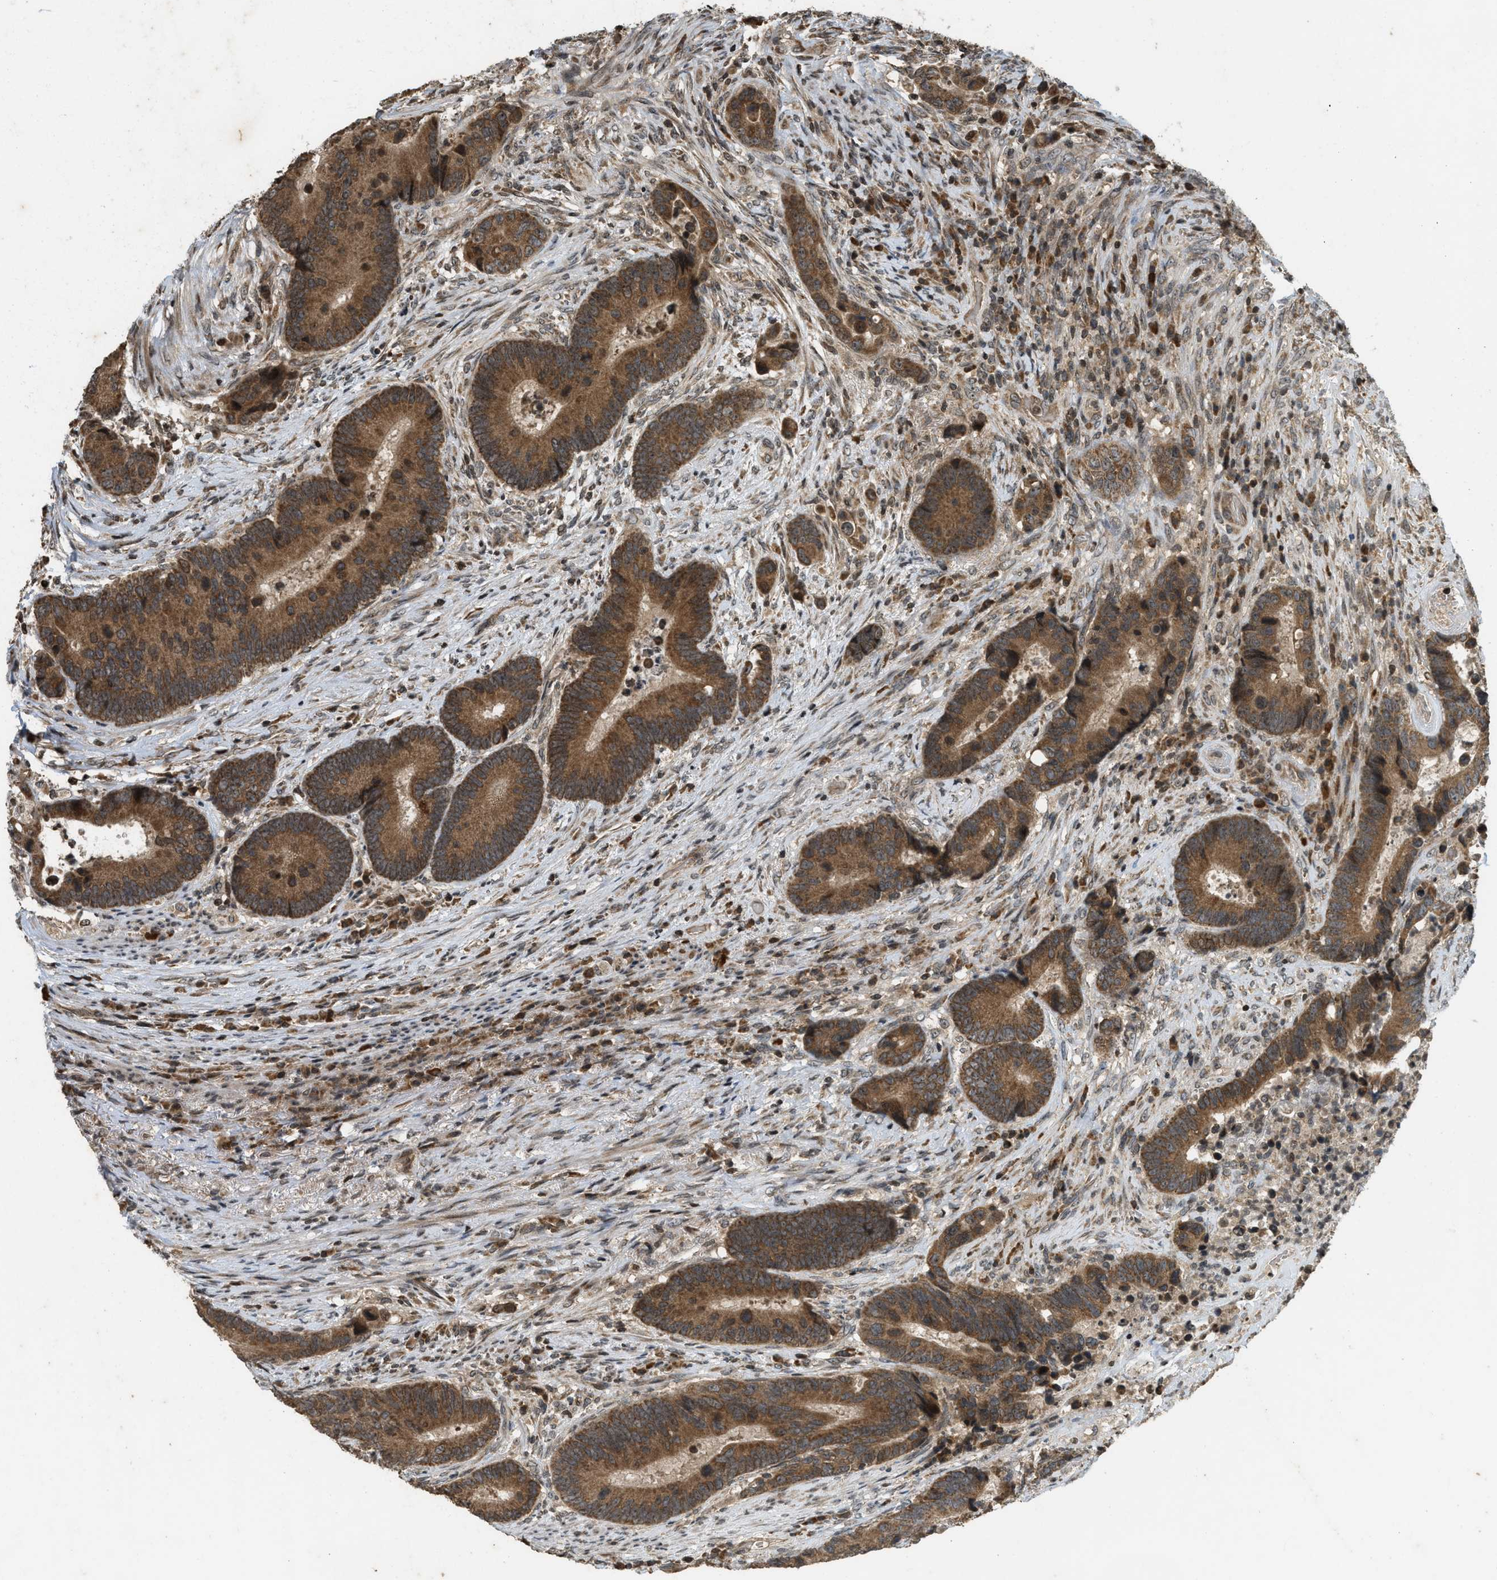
{"staining": {"intensity": "moderate", "quantity": ">75%", "location": "cytoplasmic/membranous"}, "tissue": "colorectal cancer", "cell_type": "Tumor cells", "image_type": "cancer", "snomed": [{"axis": "morphology", "description": "Adenocarcinoma, NOS"}, {"axis": "topography", "description": "Rectum"}], "caption": "Immunohistochemical staining of colorectal cancer reveals moderate cytoplasmic/membranous protein staining in approximately >75% of tumor cells. (brown staining indicates protein expression, while blue staining denotes nuclei).", "gene": "SIAH1", "patient": {"sex": "female", "age": 89}}